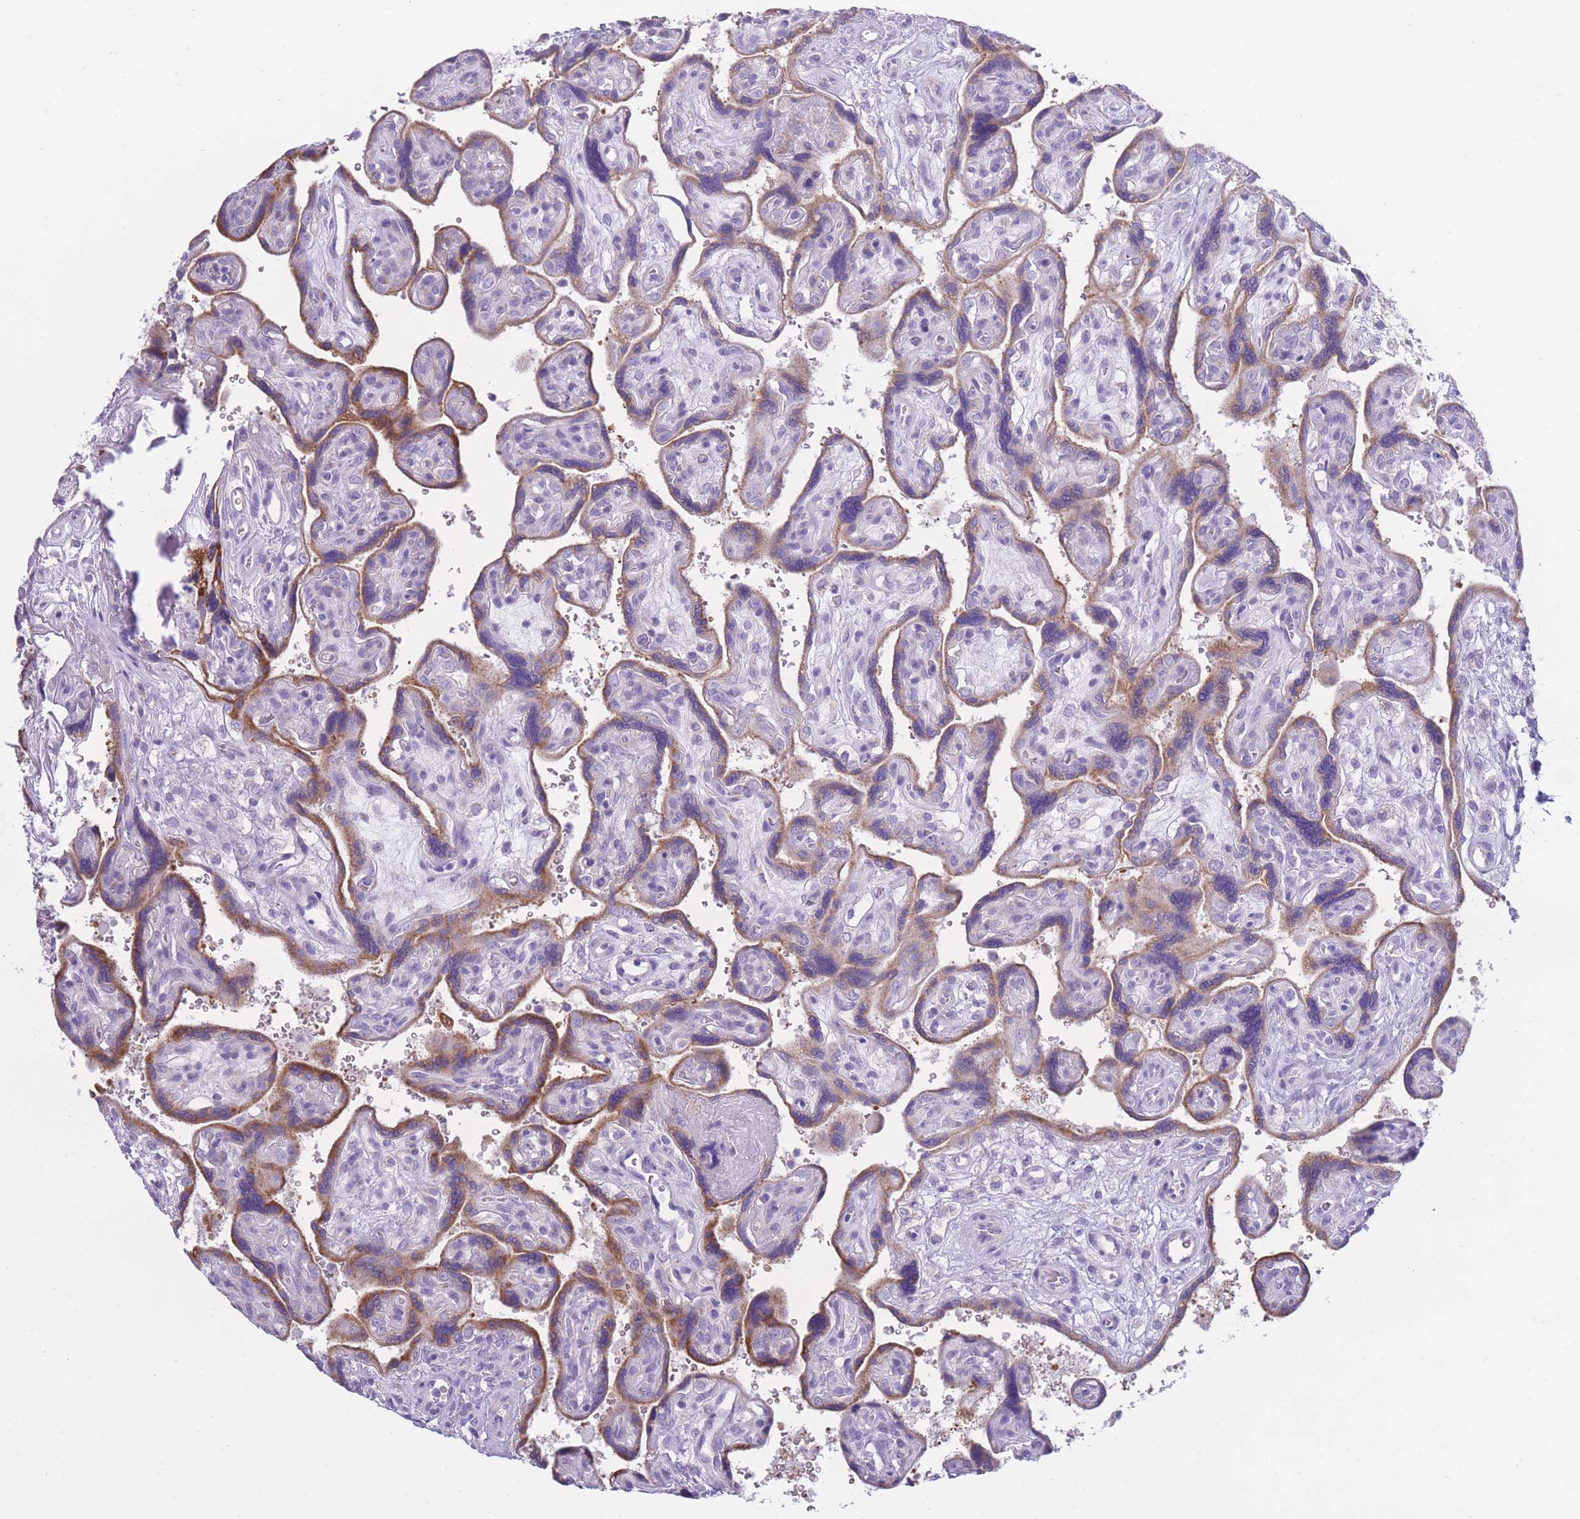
{"staining": {"intensity": "moderate", "quantity": ">75%", "location": "cytoplasmic/membranous"}, "tissue": "placenta", "cell_type": "Decidual cells", "image_type": "normal", "snomed": [{"axis": "morphology", "description": "Normal tissue, NOS"}, {"axis": "topography", "description": "Placenta"}], "caption": "Moderate cytoplasmic/membranous staining is identified in about >75% of decidual cells in normal placenta.", "gene": "XKR8", "patient": {"sex": "female", "age": 39}}